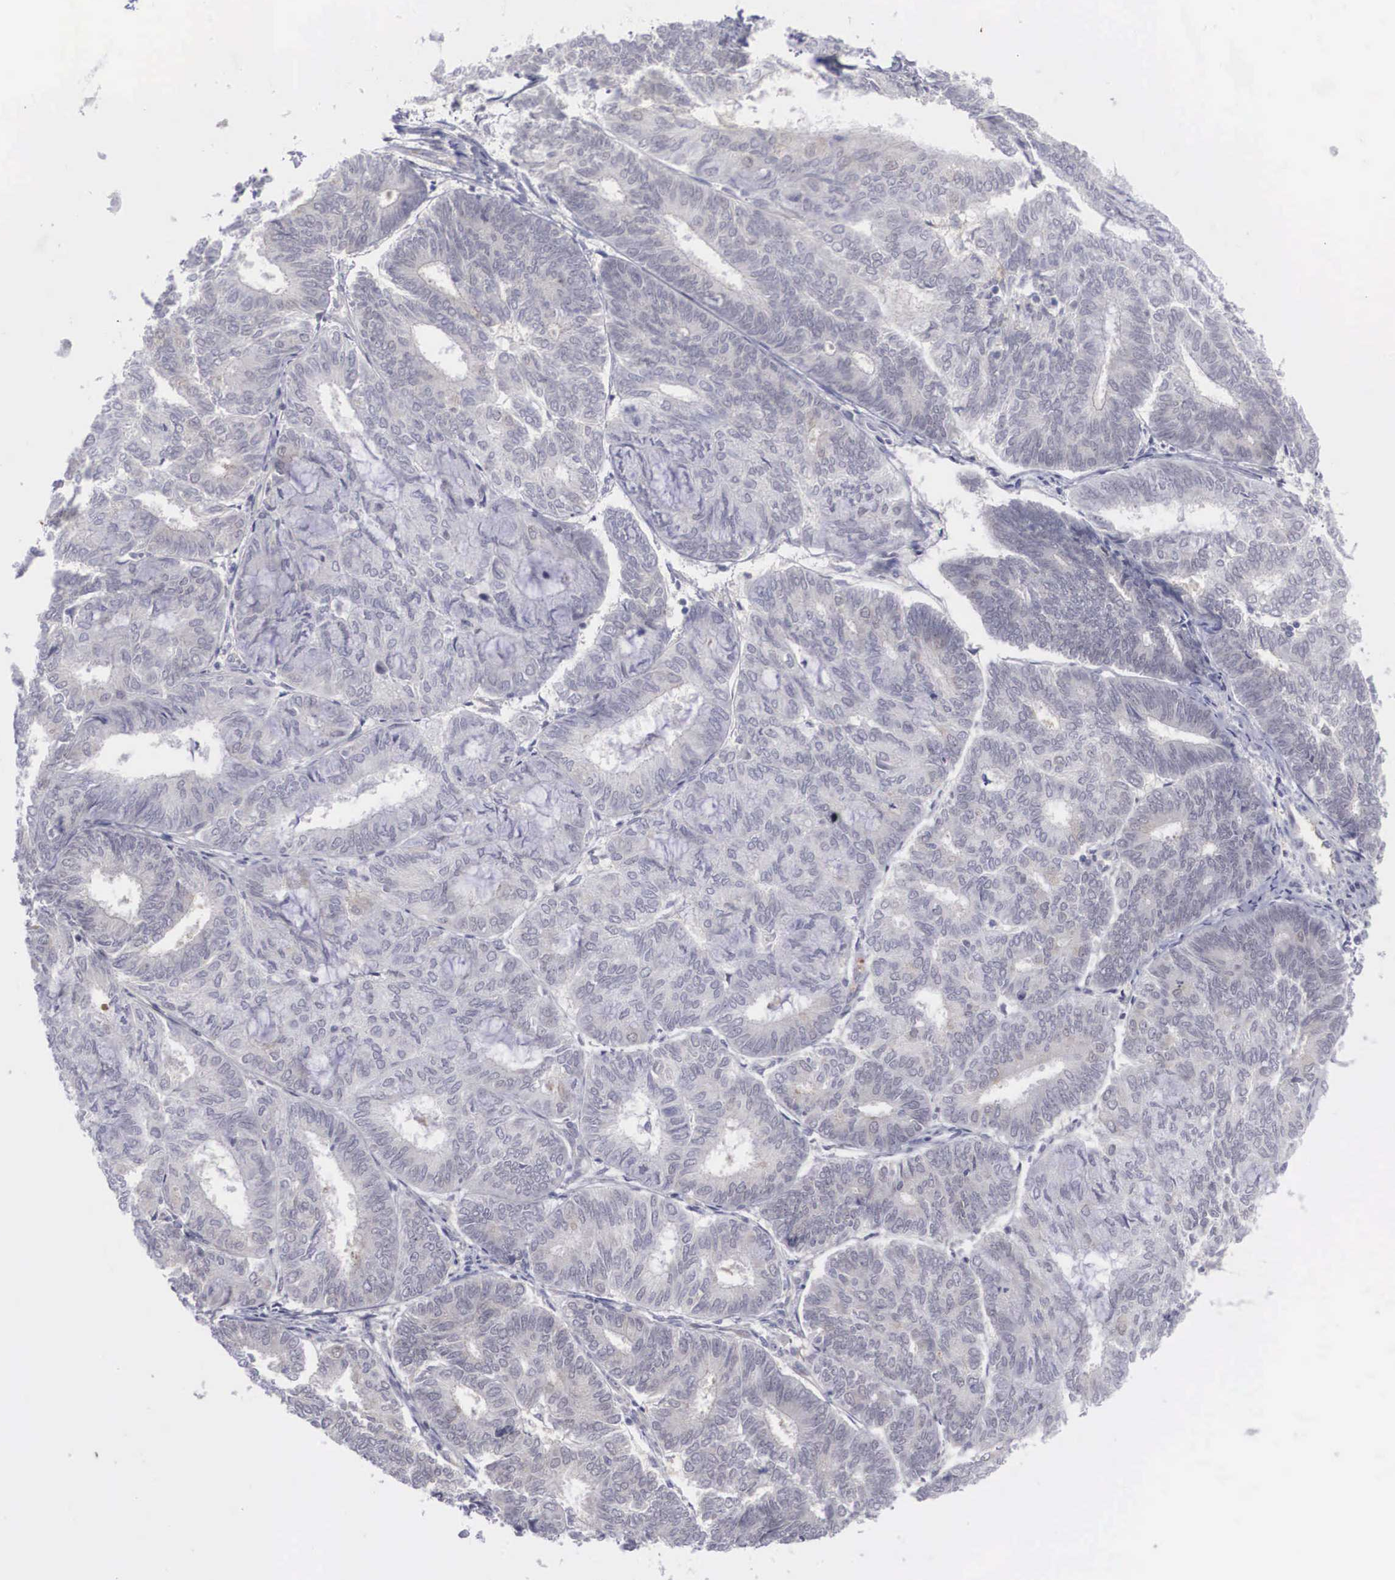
{"staining": {"intensity": "weak", "quantity": "<25%", "location": "cytoplasmic/membranous,nuclear"}, "tissue": "endometrial cancer", "cell_type": "Tumor cells", "image_type": "cancer", "snomed": [{"axis": "morphology", "description": "Adenocarcinoma, NOS"}, {"axis": "topography", "description": "Endometrium"}], "caption": "Tumor cells are negative for protein expression in human endometrial cancer.", "gene": "RBPJ", "patient": {"sex": "female", "age": 59}}